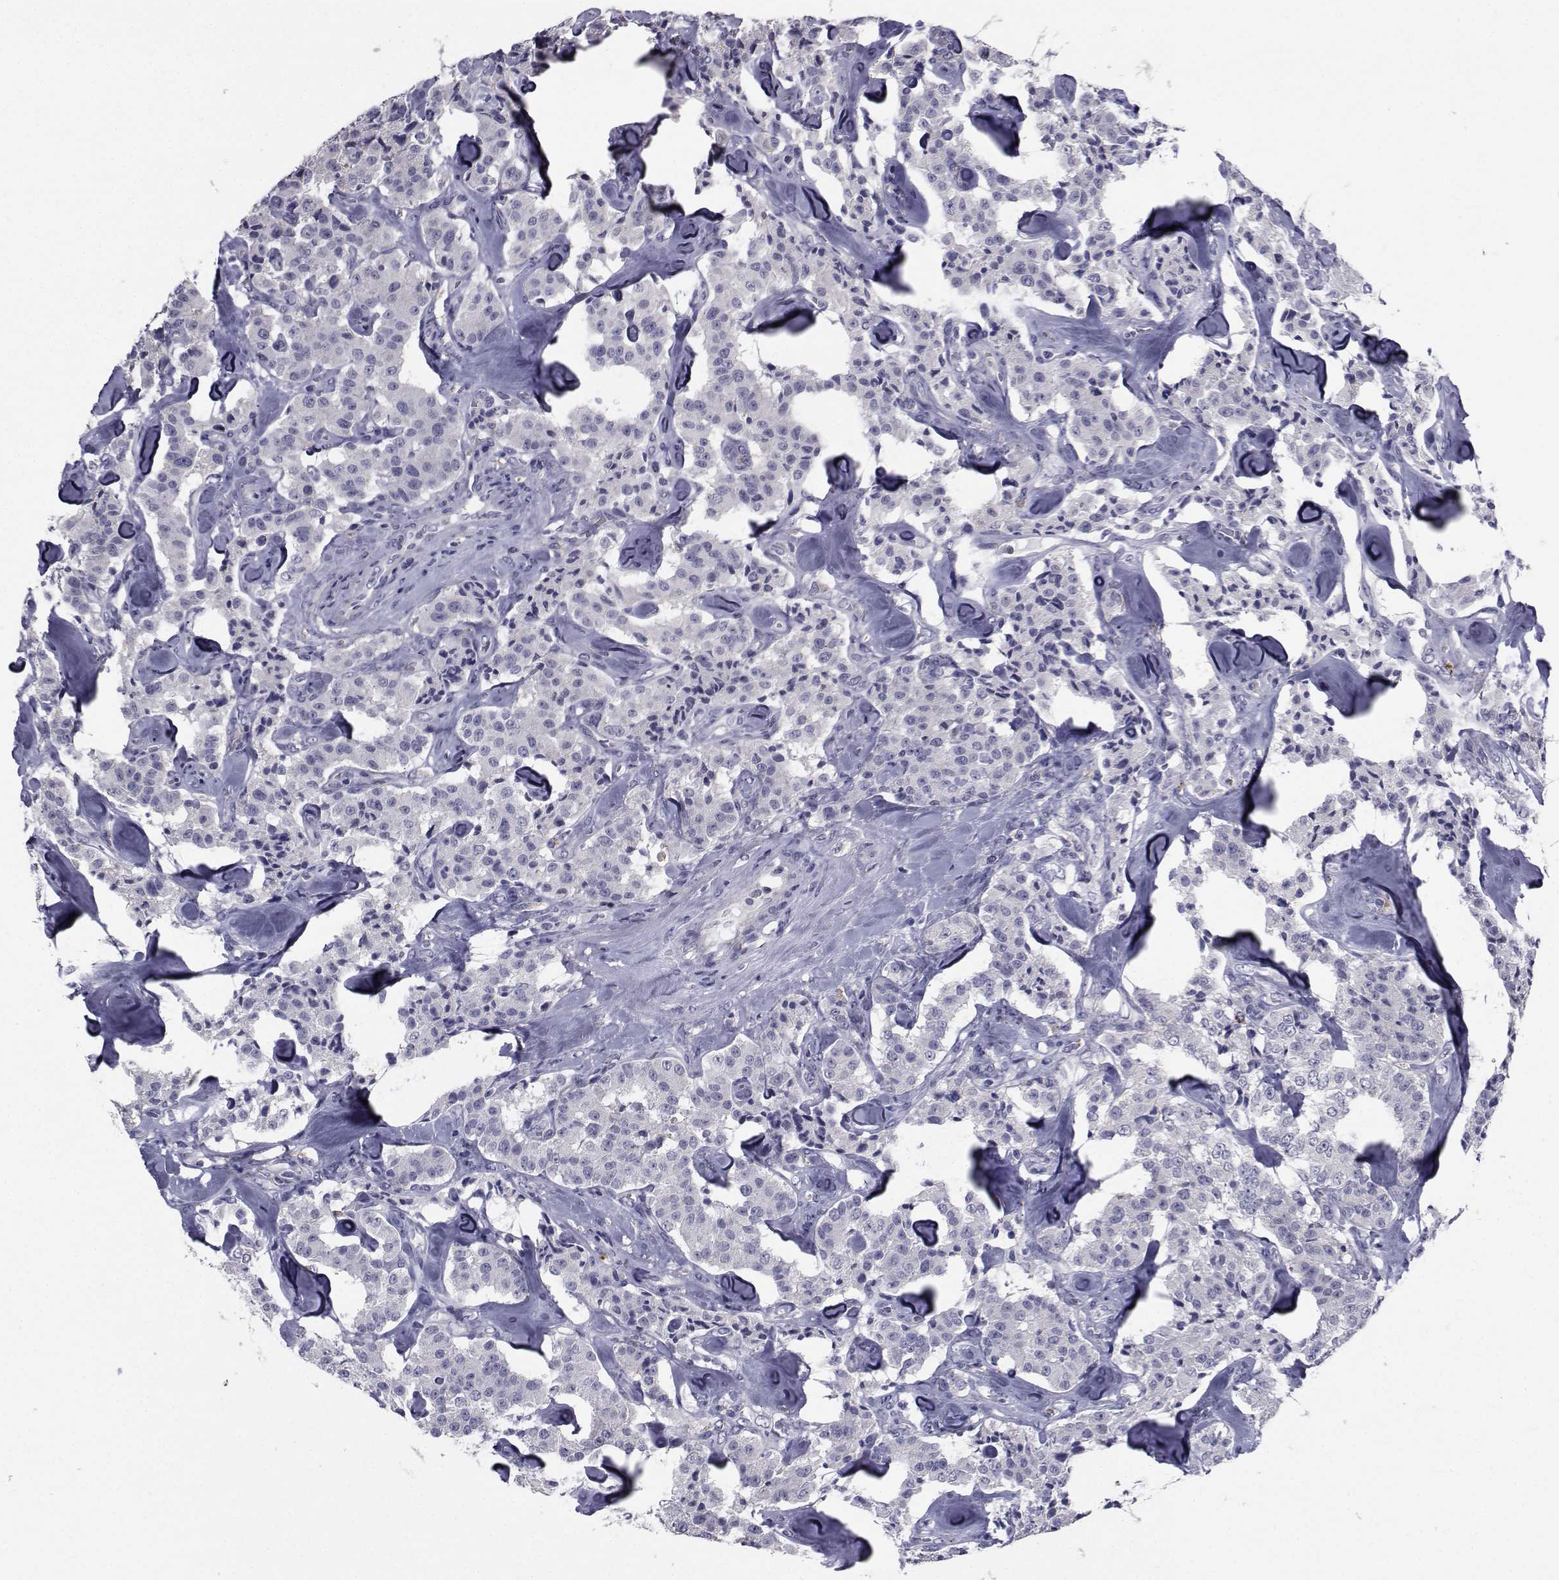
{"staining": {"intensity": "negative", "quantity": "none", "location": "none"}, "tissue": "carcinoid", "cell_type": "Tumor cells", "image_type": "cancer", "snomed": [{"axis": "morphology", "description": "Carcinoid, malignant, NOS"}, {"axis": "topography", "description": "Pancreas"}], "caption": "Immunohistochemistry (IHC) image of neoplastic tissue: malignant carcinoid stained with DAB (3,3'-diaminobenzidine) reveals no significant protein positivity in tumor cells.", "gene": "CHRNA1", "patient": {"sex": "male", "age": 41}}